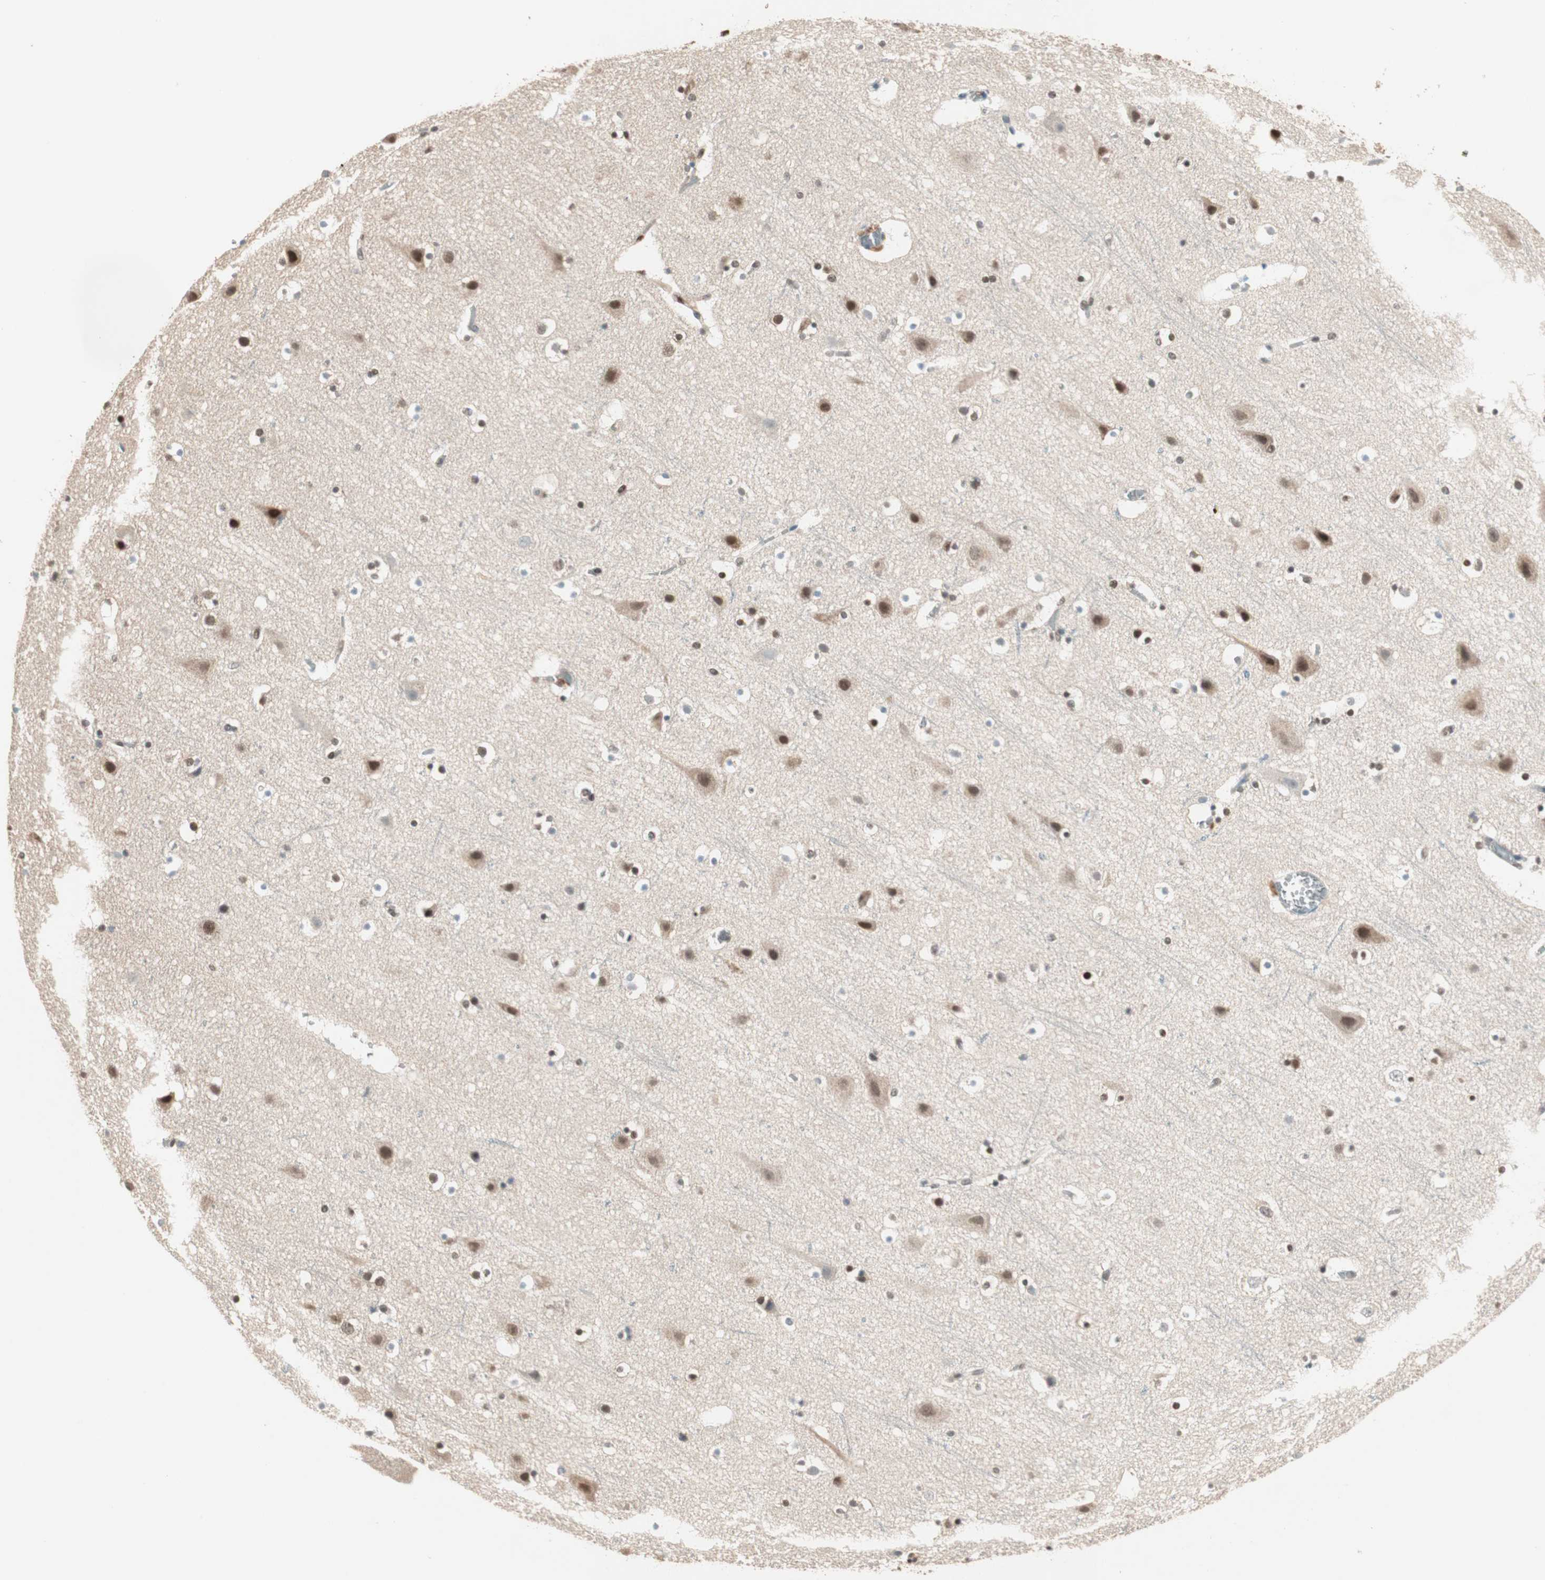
{"staining": {"intensity": "moderate", "quantity": ">75%", "location": "nuclear"}, "tissue": "cerebral cortex", "cell_type": "Endothelial cells", "image_type": "normal", "snomed": [{"axis": "morphology", "description": "Normal tissue, NOS"}, {"axis": "topography", "description": "Cerebral cortex"}], "caption": "The immunohistochemical stain labels moderate nuclear staining in endothelial cells of unremarkable cerebral cortex. (Stains: DAB (3,3'-diaminobenzidine) in brown, nuclei in blue, Microscopy: brightfield microscopy at high magnification).", "gene": "MDC1", "patient": {"sex": "male", "age": 45}}